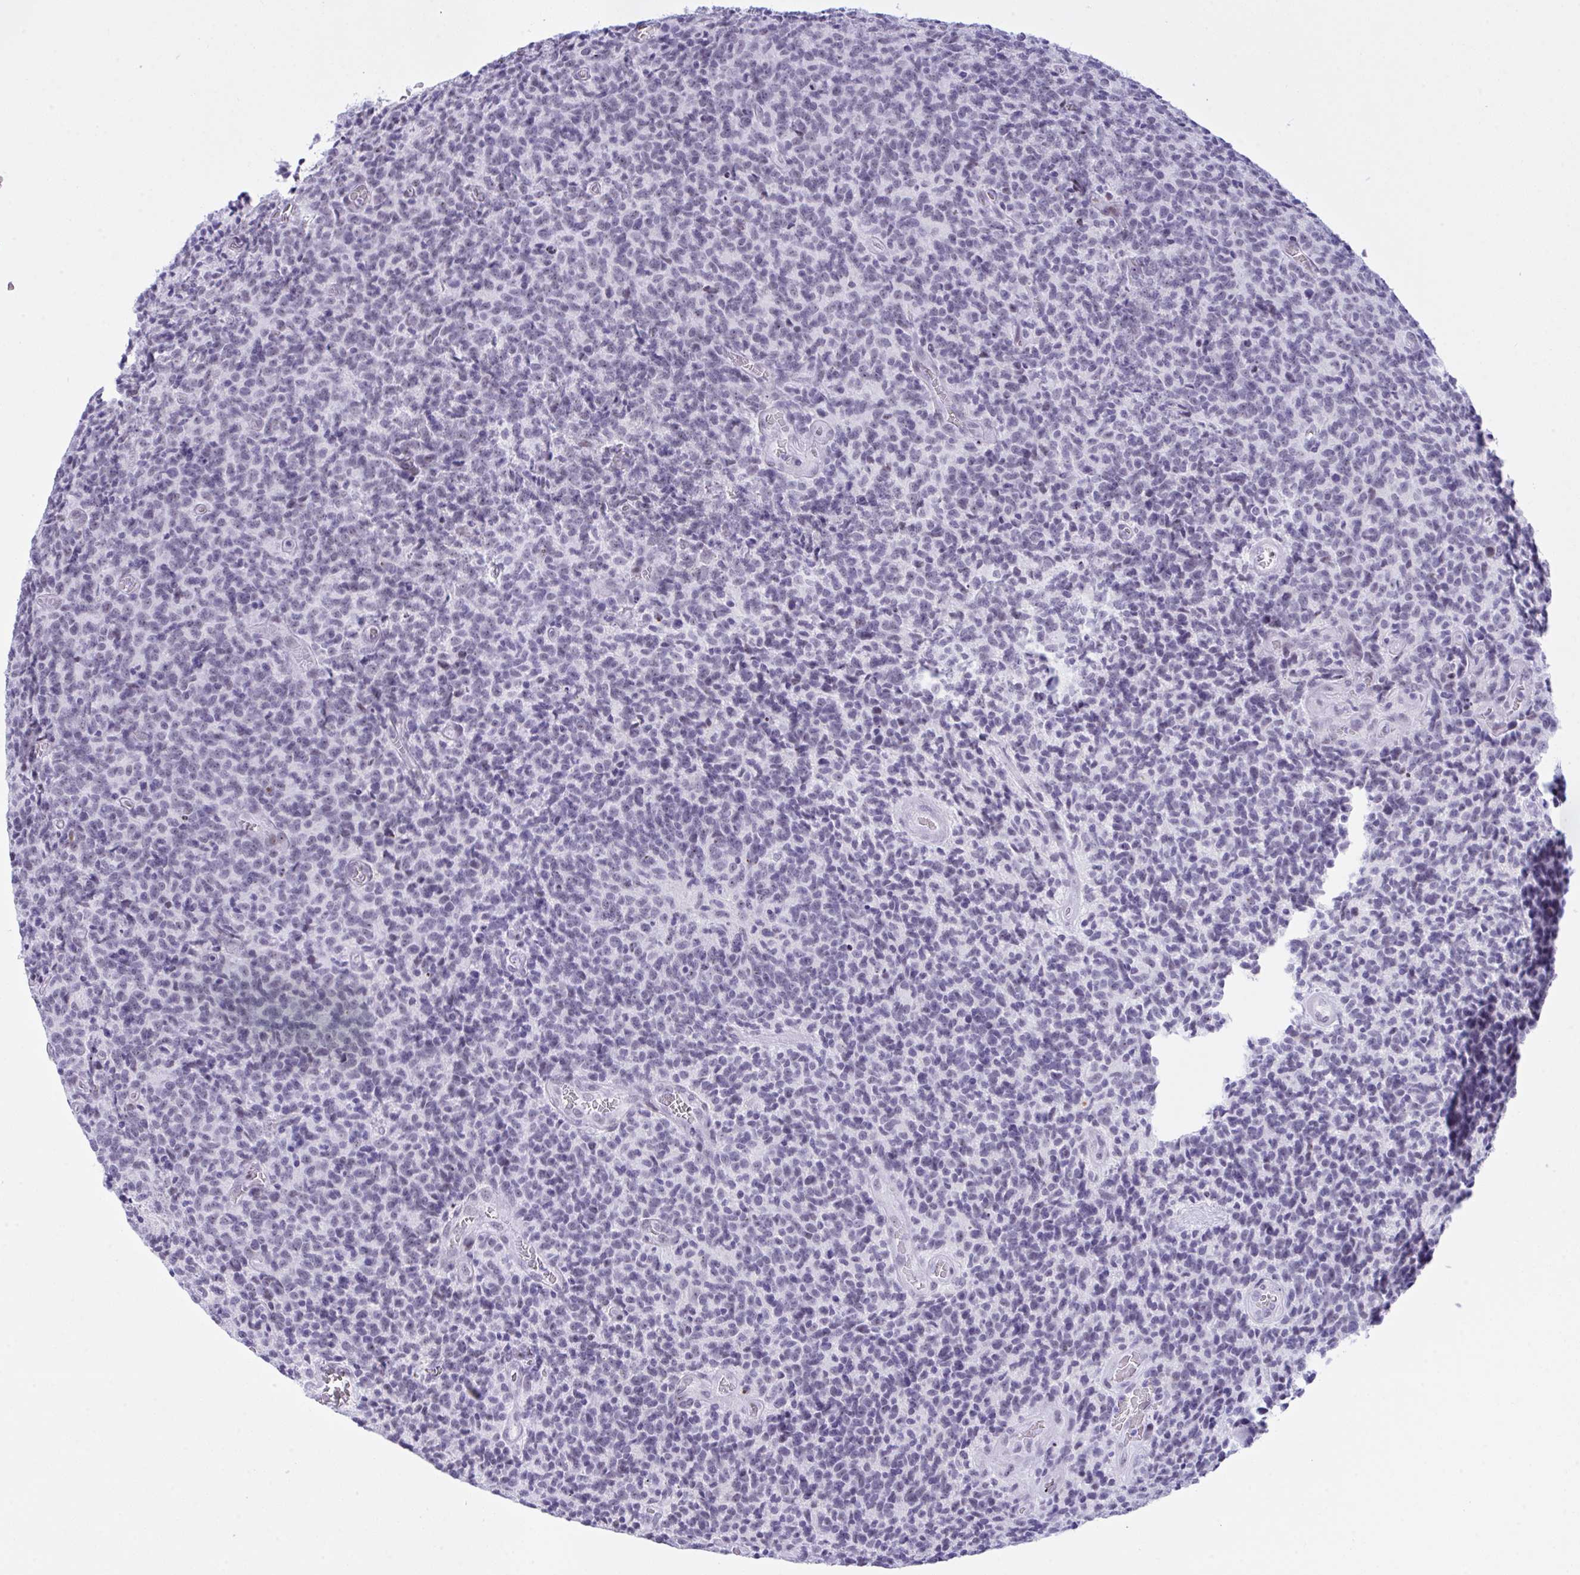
{"staining": {"intensity": "negative", "quantity": "none", "location": "none"}, "tissue": "glioma", "cell_type": "Tumor cells", "image_type": "cancer", "snomed": [{"axis": "morphology", "description": "Glioma, malignant, High grade"}, {"axis": "topography", "description": "Brain"}], "caption": "This is a histopathology image of IHC staining of malignant glioma (high-grade), which shows no positivity in tumor cells.", "gene": "ELN", "patient": {"sex": "male", "age": 76}}